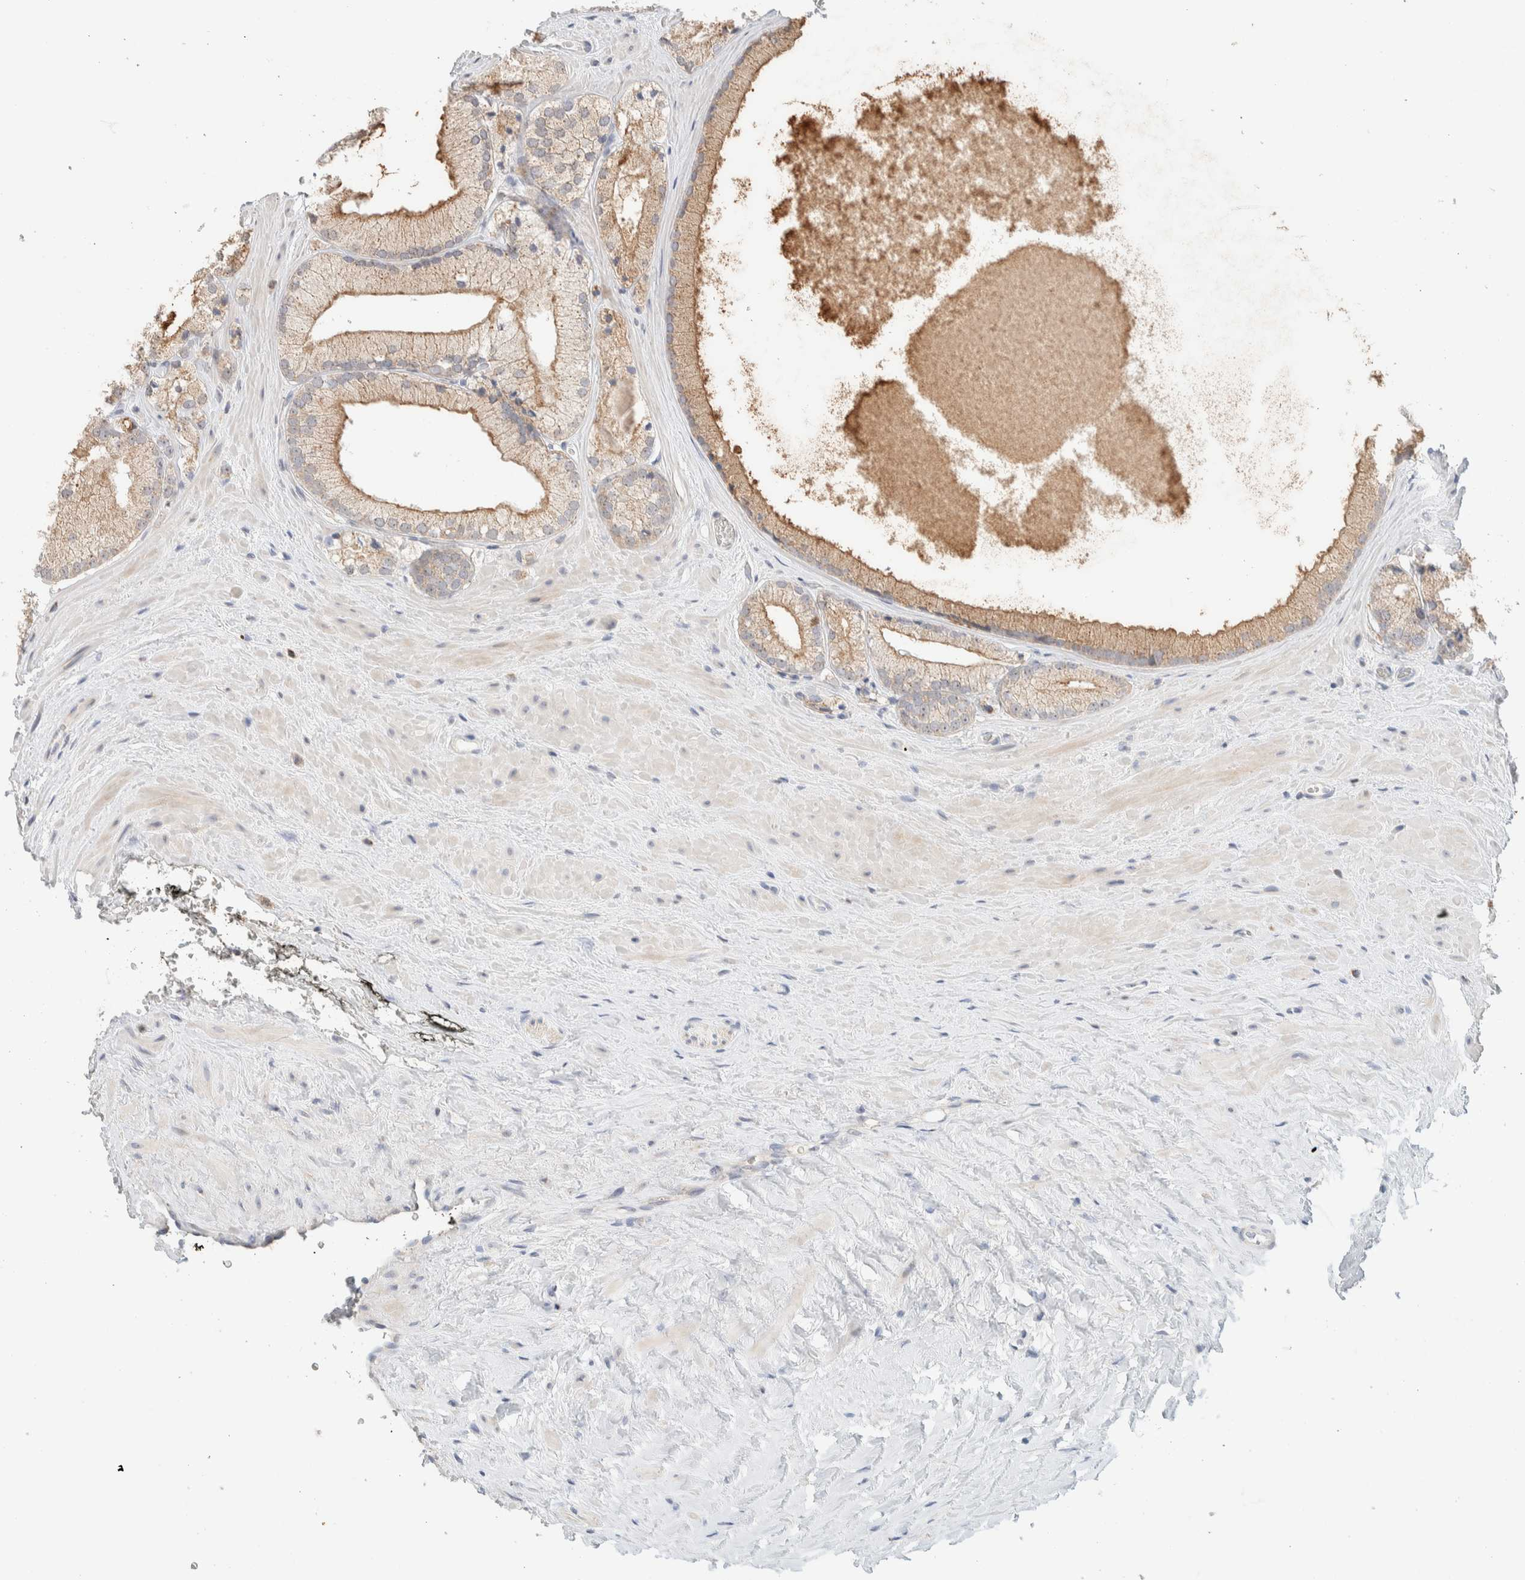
{"staining": {"intensity": "moderate", "quantity": ">75%", "location": "cytoplasmic/membranous"}, "tissue": "prostate cancer", "cell_type": "Tumor cells", "image_type": "cancer", "snomed": [{"axis": "morphology", "description": "Adenocarcinoma, Low grade"}, {"axis": "topography", "description": "Prostate"}], "caption": "Protein expression analysis of human prostate cancer (low-grade adenocarcinoma) reveals moderate cytoplasmic/membranous positivity in about >75% of tumor cells.", "gene": "HDHD3", "patient": {"sex": "male", "age": 65}}